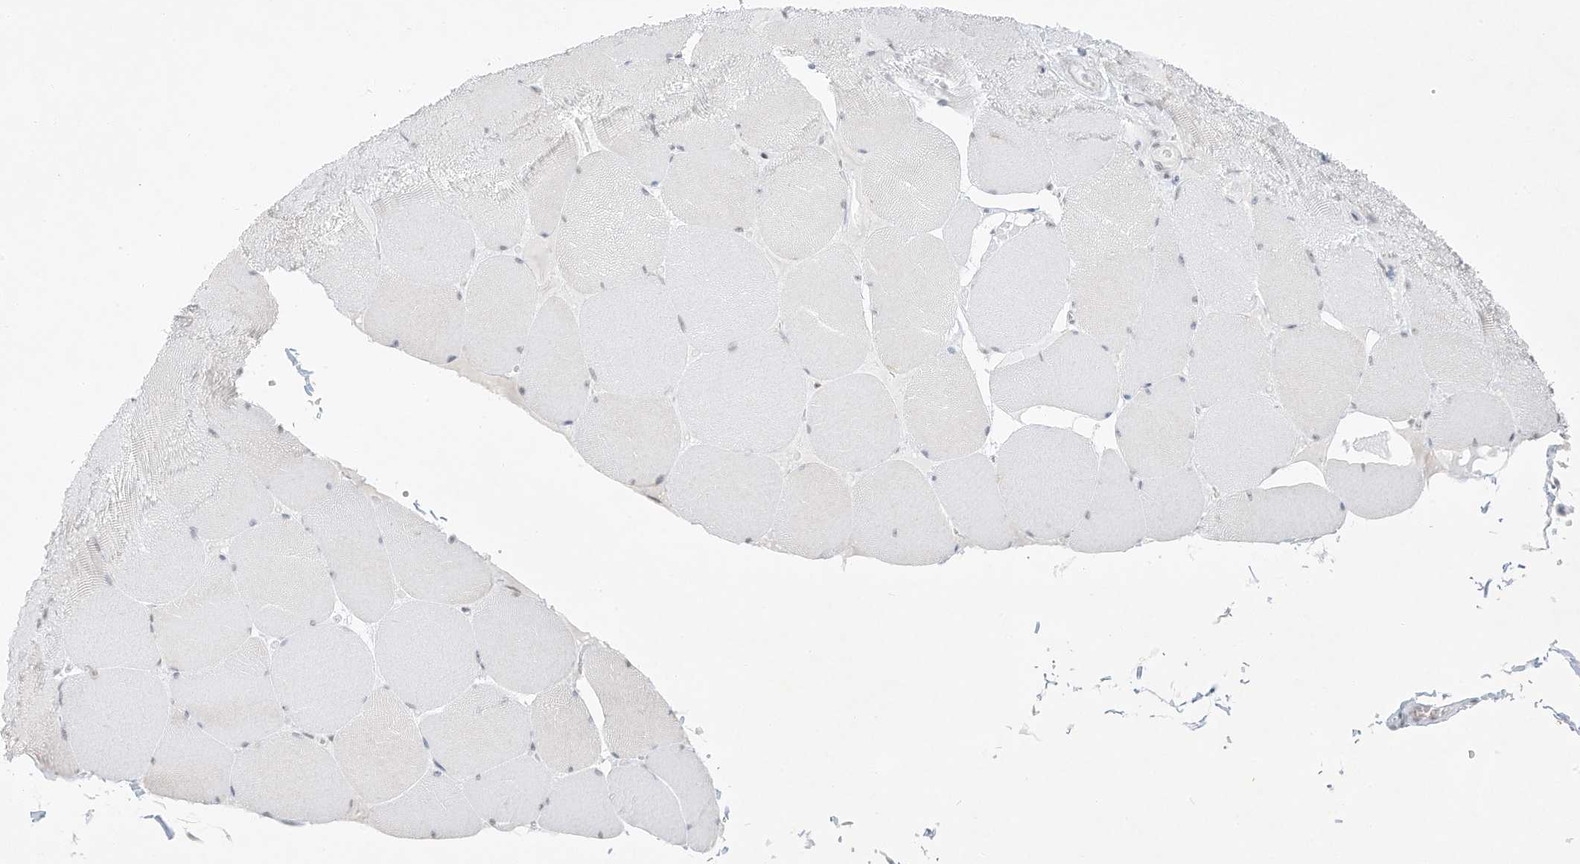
{"staining": {"intensity": "negative", "quantity": "none", "location": "none"}, "tissue": "skeletal muscle", "cell_type": "Myocytes", "image_type": "normal", "snomed": [{"axis": "morphology", "description": "Normal tissue, NOS"}, {"axis": "topography", "description": "Skeletal muscle"}, {"axis": "topography", "description": "Head-Neck"}], "caption": "This histopathology image is of normal skeletal muscle stained with IHC to label a protein in brown with the nuclei are counter-stained blue. There is no expression in myocytes.", "gene": "PGC", "patient": {"sex": "male", "age": 66}}